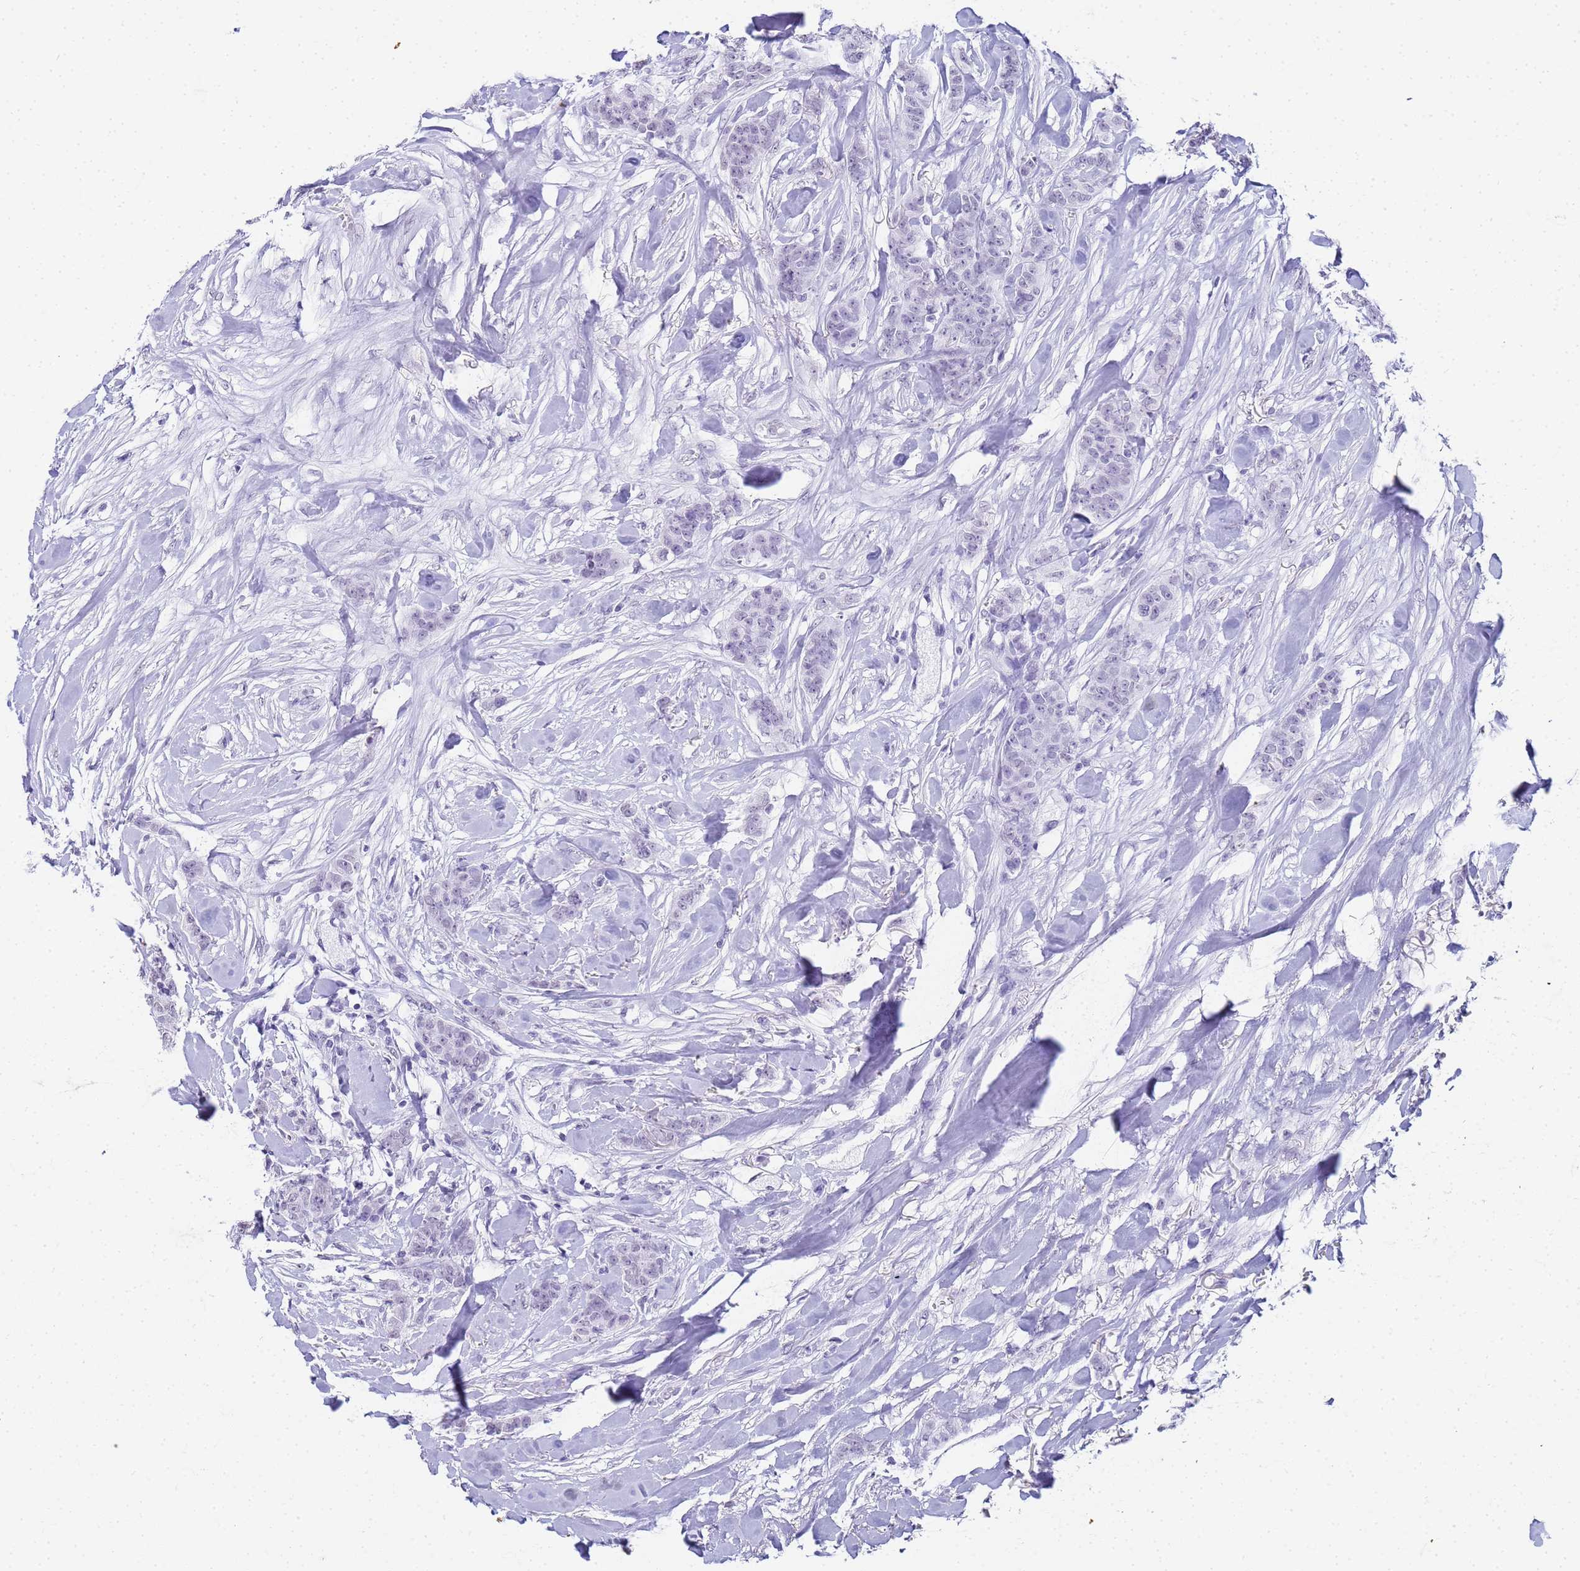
{"staining": {"intensity": "negative", "quantity": "none", "location": "none"}, "tissue": "breast cancer", "cell_type": "Tumor cells", "image_type": "cancer", "snomed": [{"axis": "morphology", "description": "Duct carcinoma"}, {"axis": "topography", "description": "Breast"}], "caption": "Tumor cells show no significant staining in invasive ductal carcinoma (breast).", "gene": "SLC7A9", "patient": {"sex": "female", "age": 40}}